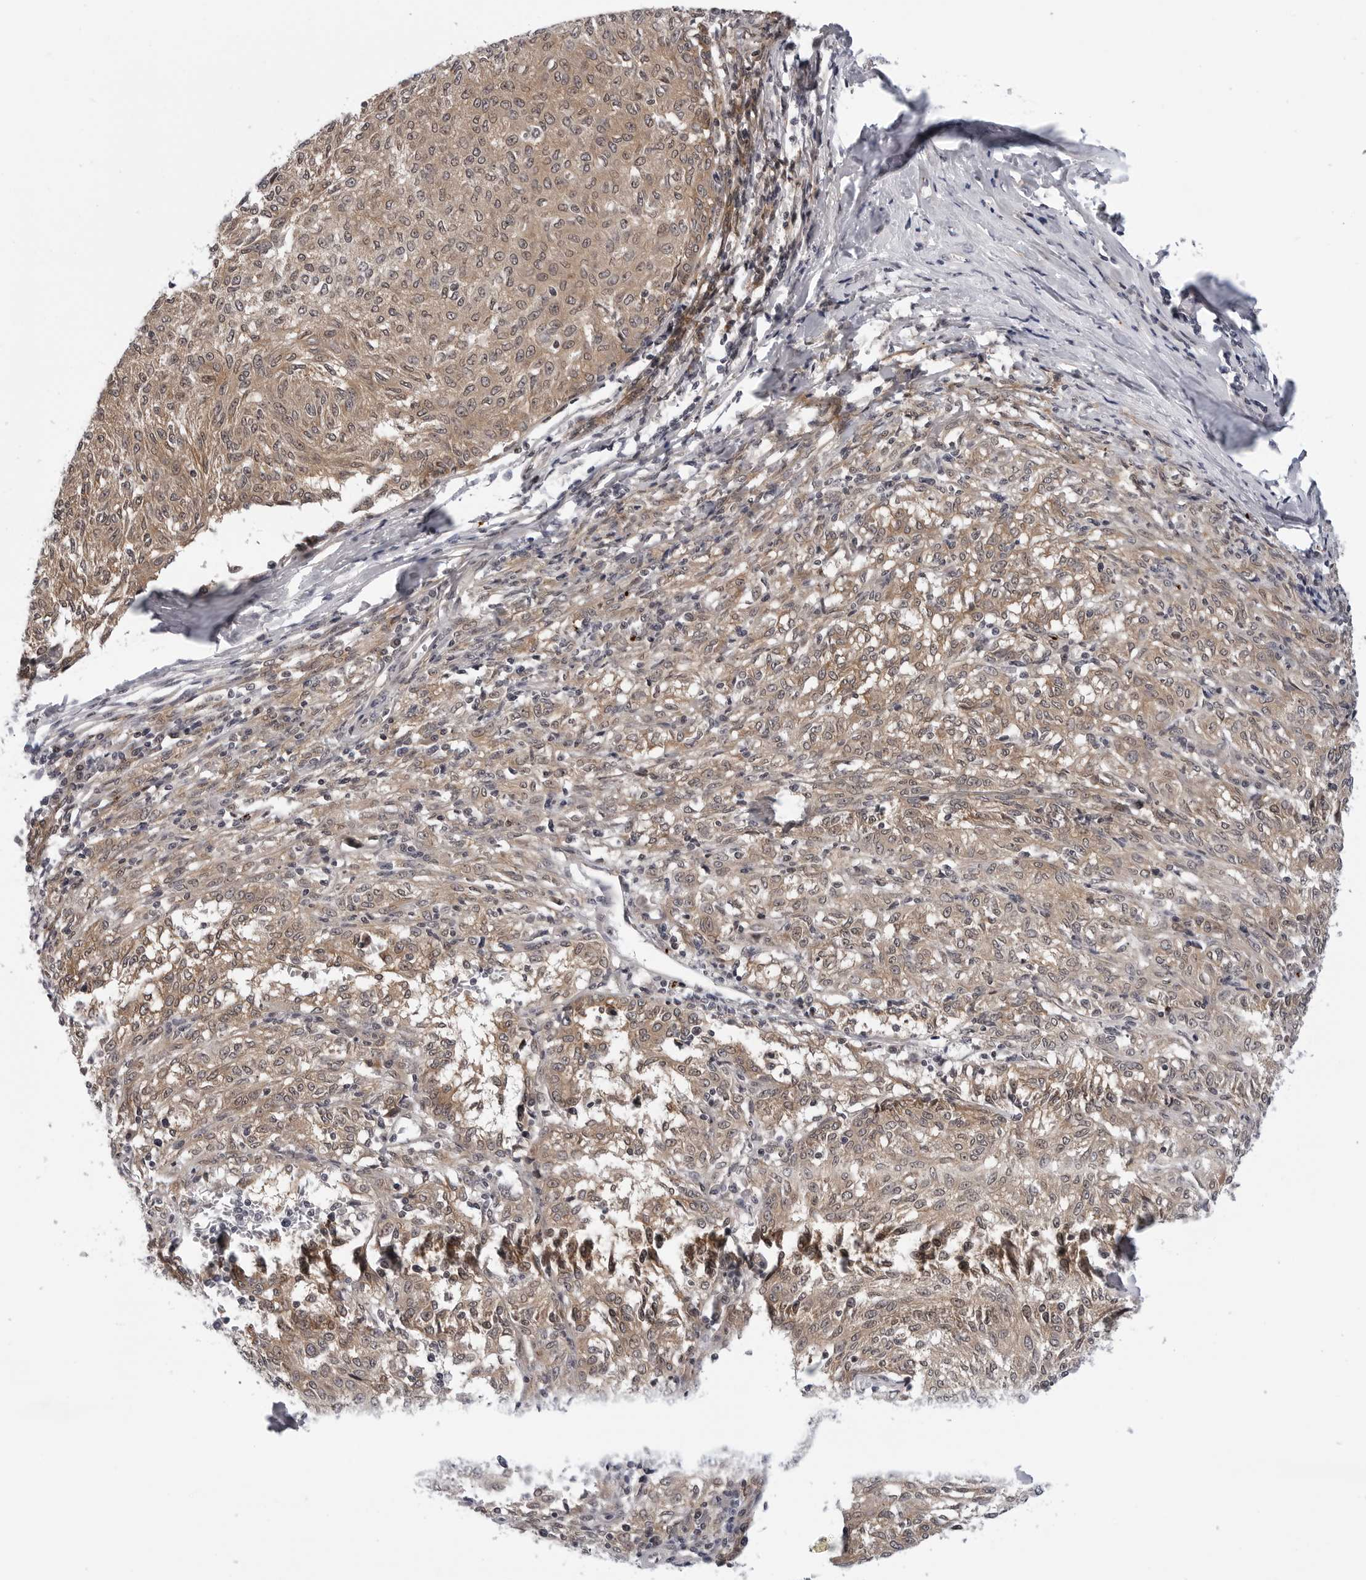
{"staining": {"intensity": "moderate", "quantity": ">75%", "location": "cytoplasmic/membranous"}, "tissue": "melanoma", "cell_type": "Tumor cells", "image_type": "cancer", "snomed": [{"axis": "morphology", "description": "Malignant melanoma, NOS"}, {"axis": "topography", "description": "Skin"}], "caption": "DAB (3,3'-diaminobenzidine) immunohistochemical staining of human melanoma reveals moderate cytoplasmic/membranous protein staining in about >75% of tumor cells. (brown staining indicates protein expression, while blue staining denotes nuclei).", "gene": "KIAA1614", "patient": {"sex": "female", "age": 72}}